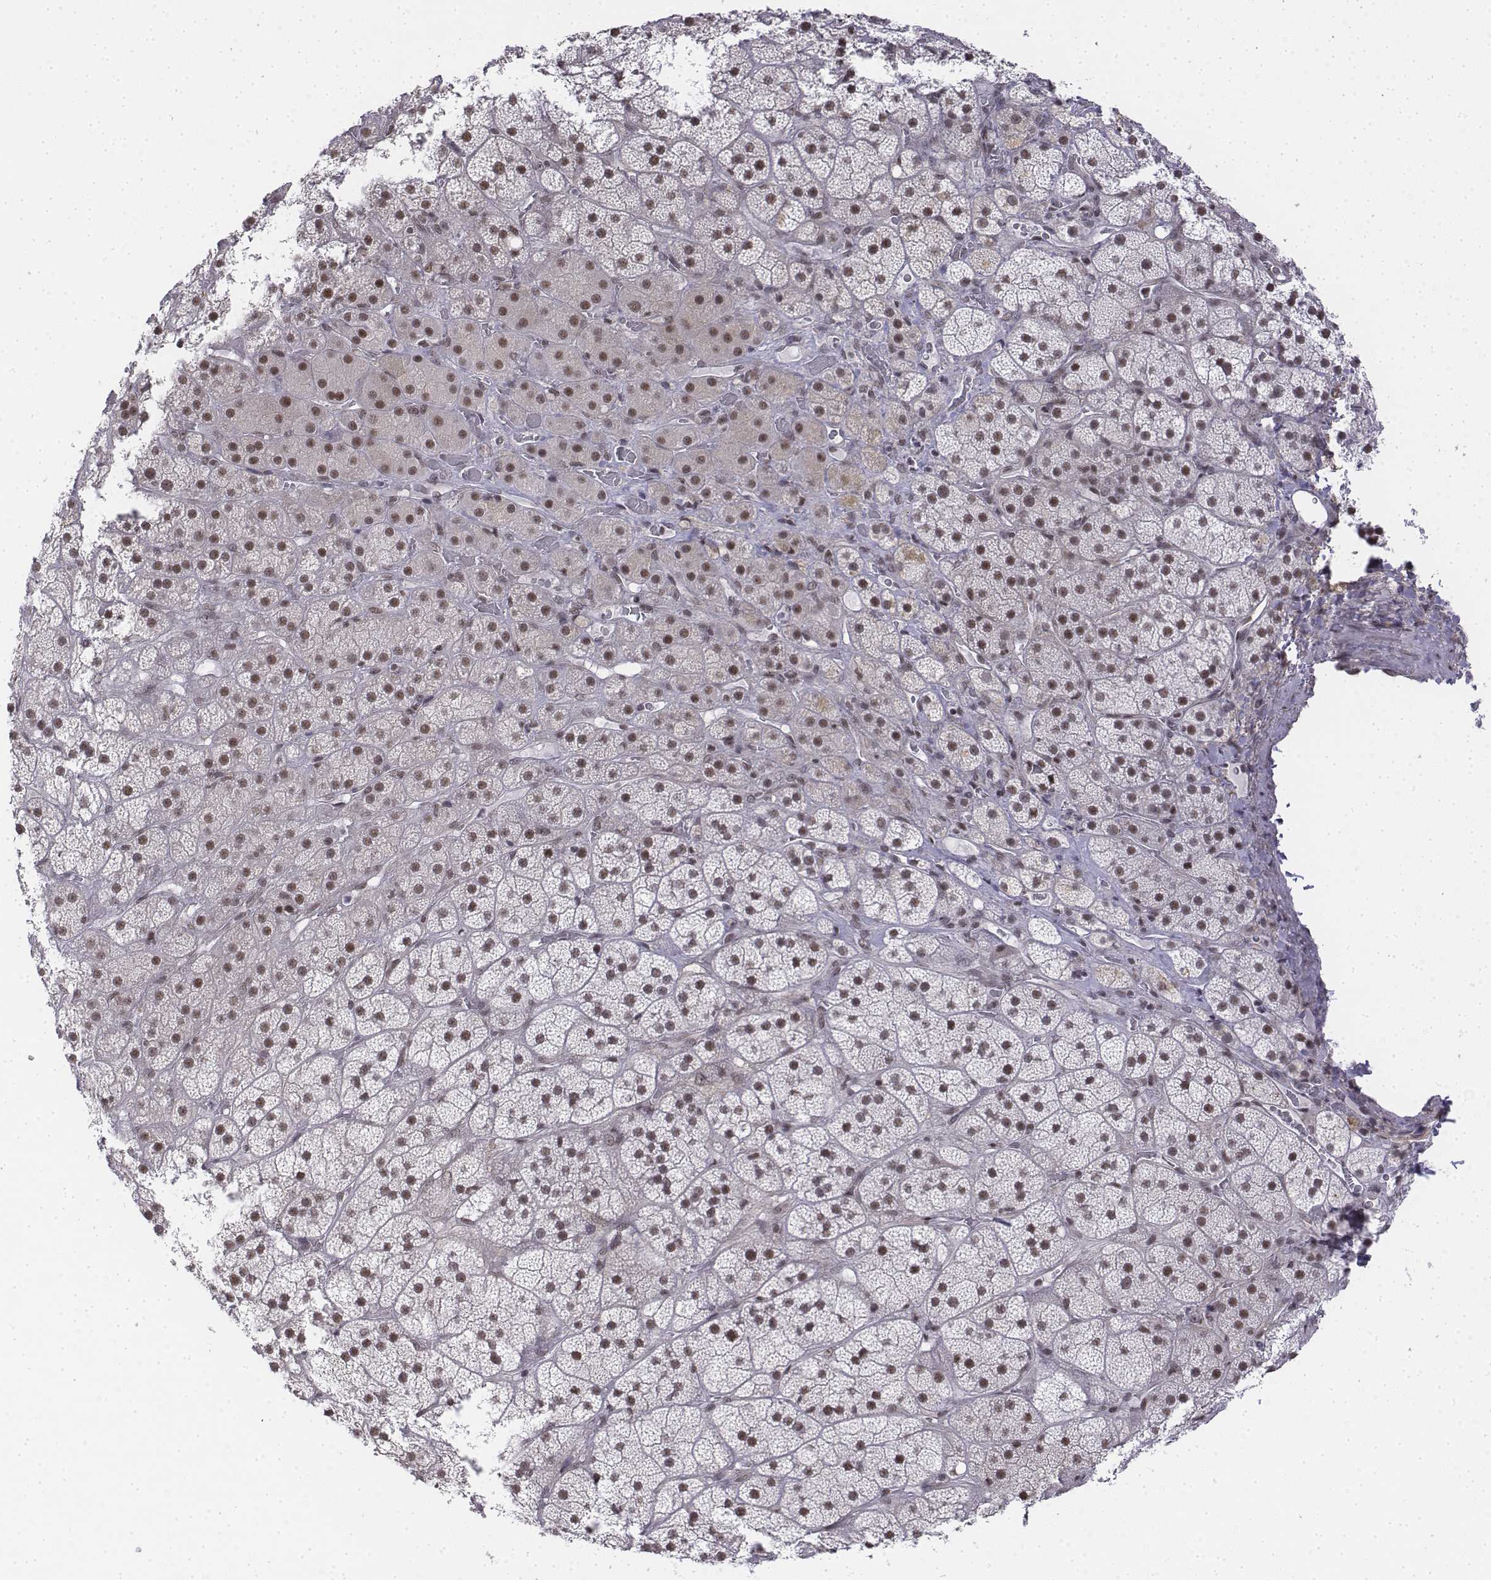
{"staining": {"intensity": "moderate", "quantity": ">75%", "location": "nuclear"}, "tissue": "adrenal gland", "cell_type": "Glandular cells", "image_type": "normal", "snomed": [{"axis": "morphology", "description": "Normal tissue, NOS"}, {"axis": "topography", "description": "Adrenal gland"}], "caption": "This image exhibits benign adrenal gland stained with immunohistochemistry to label a protein in brown. The nuclear of glandular cells show moderate positivity for the protein. Nuclei are counter-stained blue.", "gene": "SETD1A", "patient": {"sex": "male", "age": 57}}